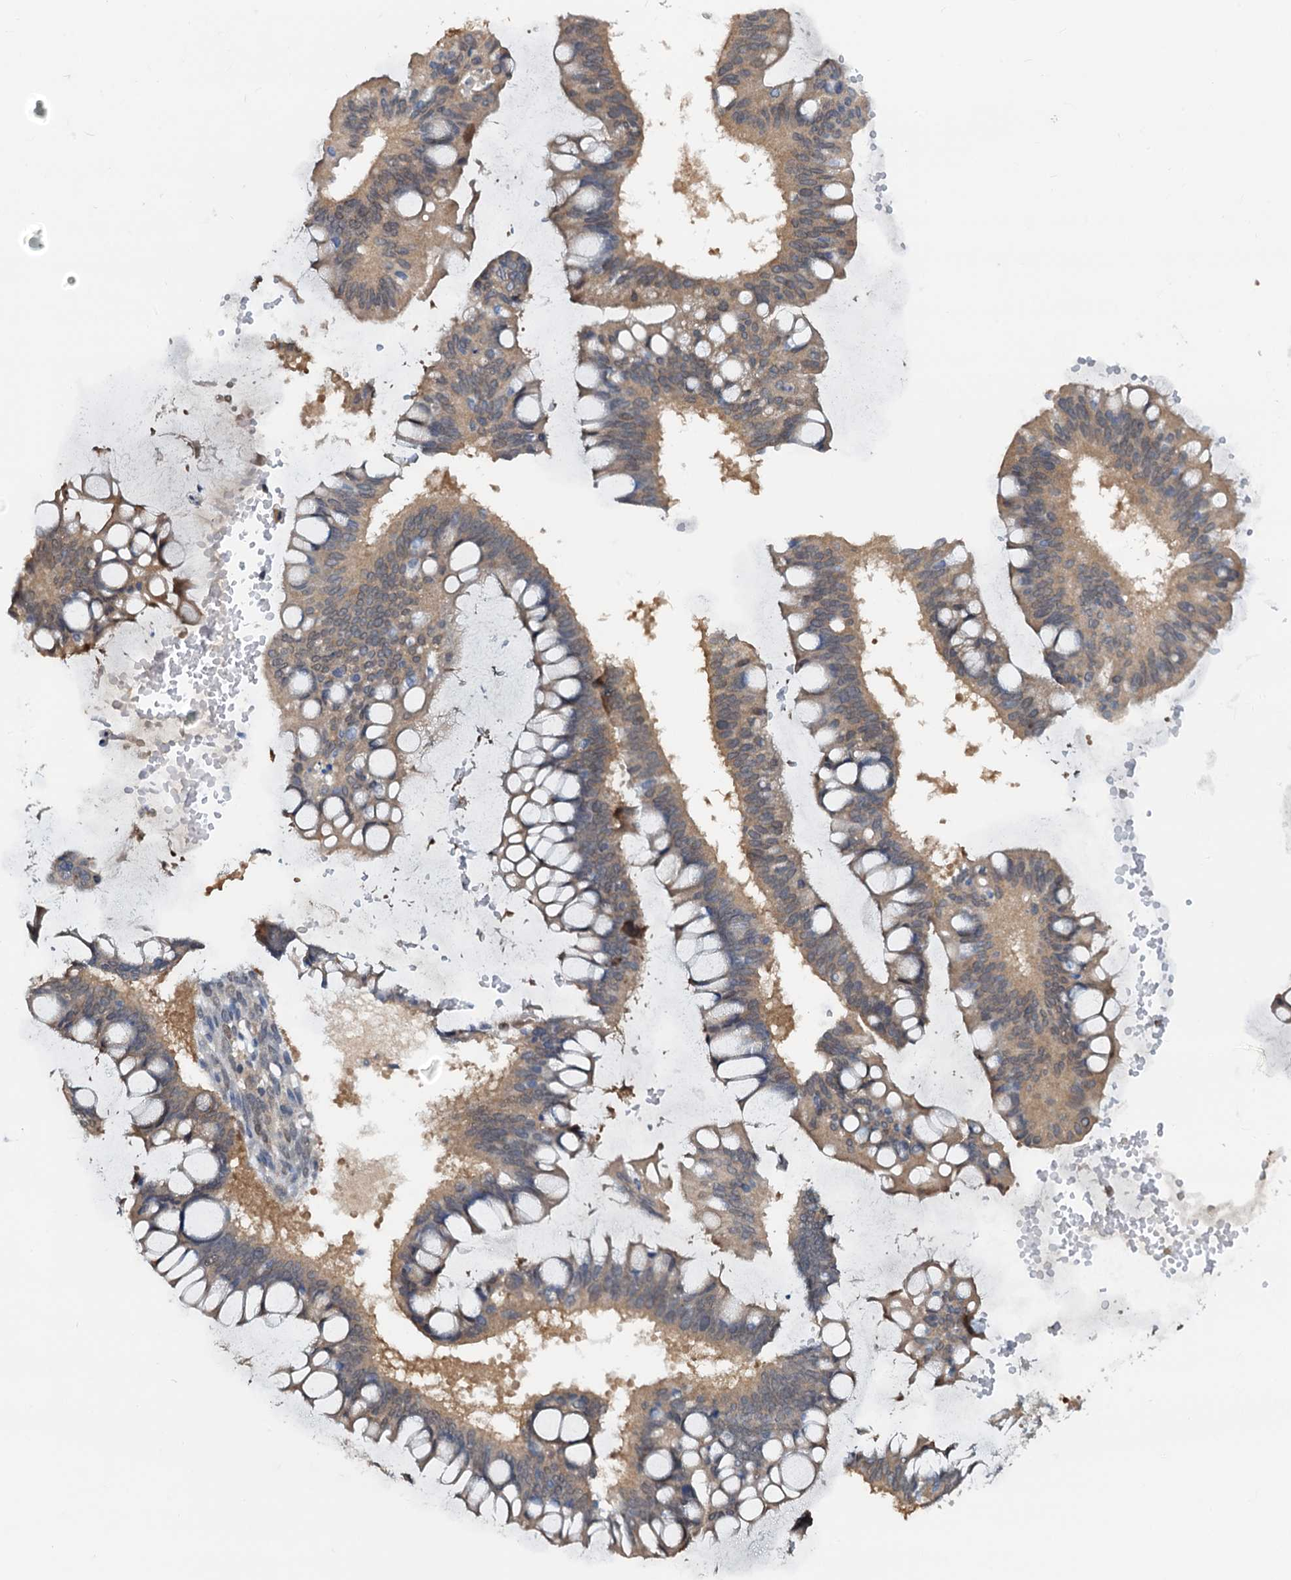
{"staining": {"intensity": "moderate", "quantity": ">75%", "location": "cytoplasmic/membranous"}, "tissue": "ovarian cancer", "cell_type": "Tumor cells", "image_type": "cancer", "snomed": [{"axis": "morphology", "description": "Cystadenocarcinoma, mucinous, NOS"}, {"axis": "topography", "description": "Ovary"}], "caption": "IHC staining of mucinous cystadenocarcinoma (ovarian), which shows medium levels of moderate cytoplasmic/membranous expression in about >75% of tumor cells indicating moderate cytoplasmic/membranous protein expression. The staining was performed using DAB (brown) for protein detection and nuclei were counterstained in hematoxylin (blue).", "gene": "PTGES3", "patient": {"sex": "female", "age": 73}}